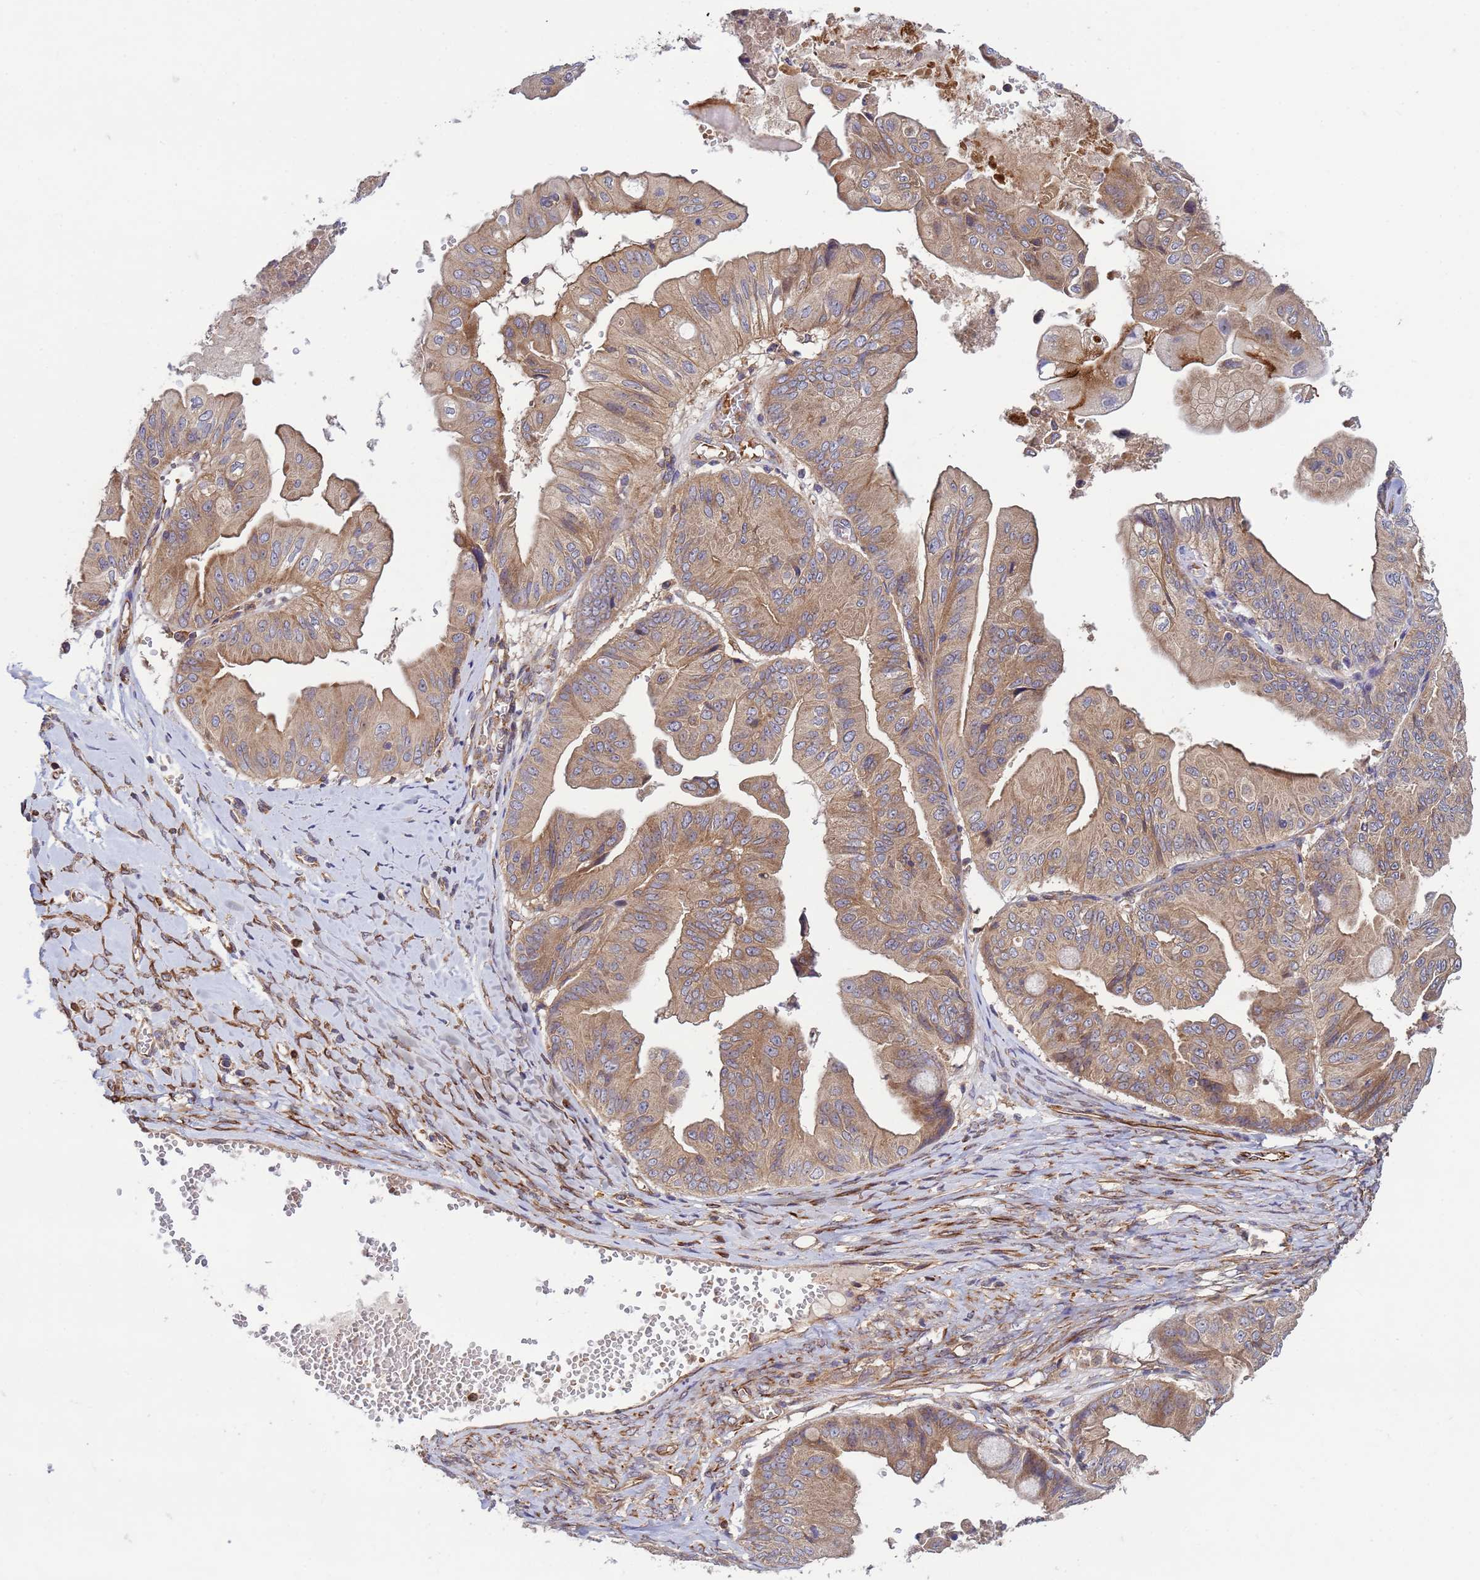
{"staining": {"intensity": "weak", "quantity": ">75%", "location": "cytoplasmic/membranous"}, "tissue": "ovarian cancer", "cell_type": "Tumor cells", "image_type": "cancer", "snomed": [{"axis": "morphology", "description": "Cystadenocarcinoma, mucinous, NOS"}, {"axis": "topography", "description": "Ovary"}], "caption": "Ovarian cancer stained with a brown dye reveals weak cytoplasmic/membranous positive expression in approximately >75% of tumor cells.", "gene": "RAB10", "patient": {"sex": "female", "age": 61}}